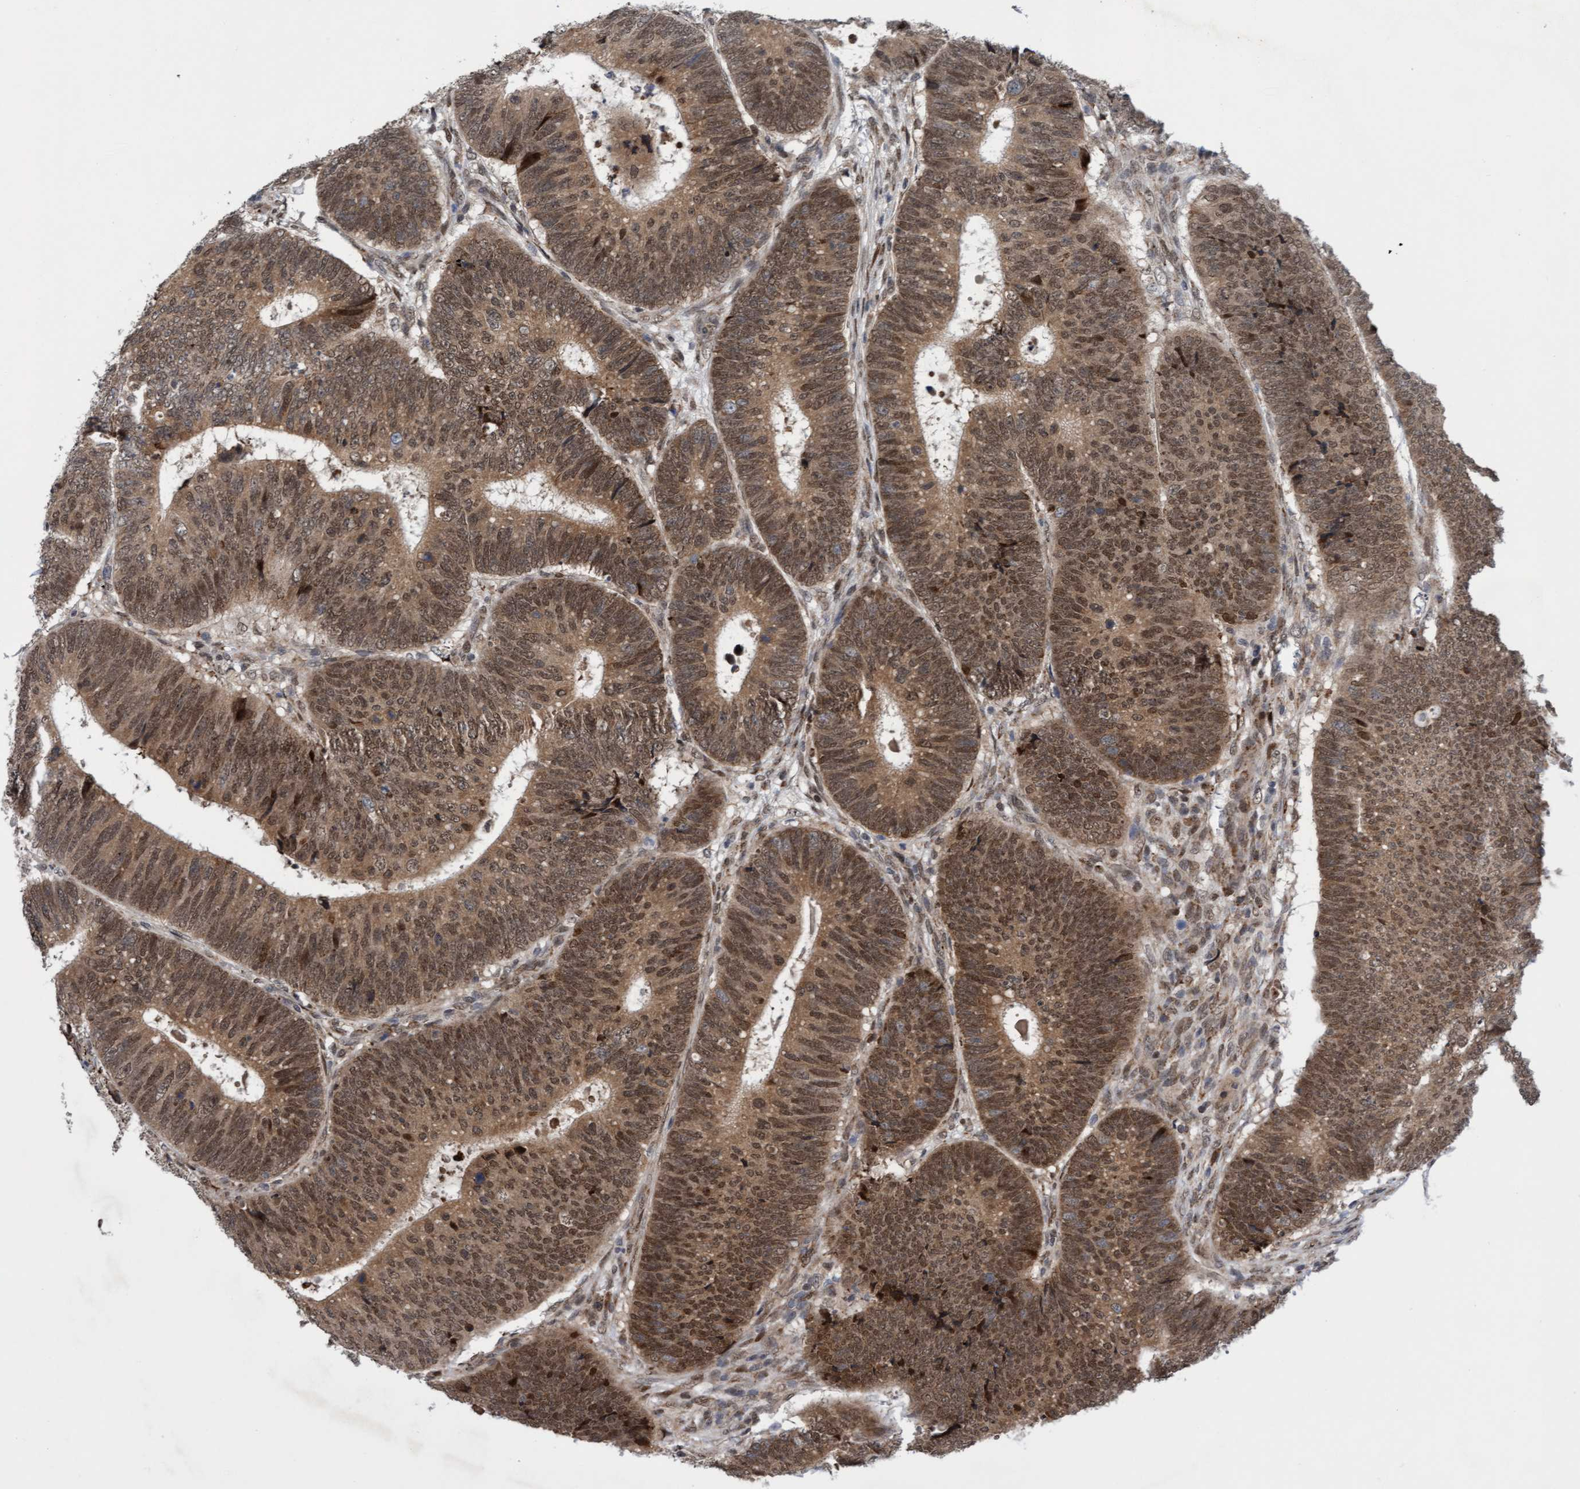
{"staining": {"intensity": "moderate", "quantity": ">75%", "location": "cytoplasmic/membranous,nuclear"}, "tissue": "colorectal cancer", "cell_type": "Tumor cells", "image_type": "cancer", "snomed": [{"axis": "morphology", "description": "Adenocarcinoma, NOS"}, {"axis": "topography", "description": "Colon"}], "caption": "Brown immunohistochemical staining in colorectal cancer (adenocarcinoma) reveals moderate cytoplasmic/membranous and nuclear positivity in approximately >75% of tumor cells.", "gene": "TANC2", "patient": {"sex": "male", "age": 56}}